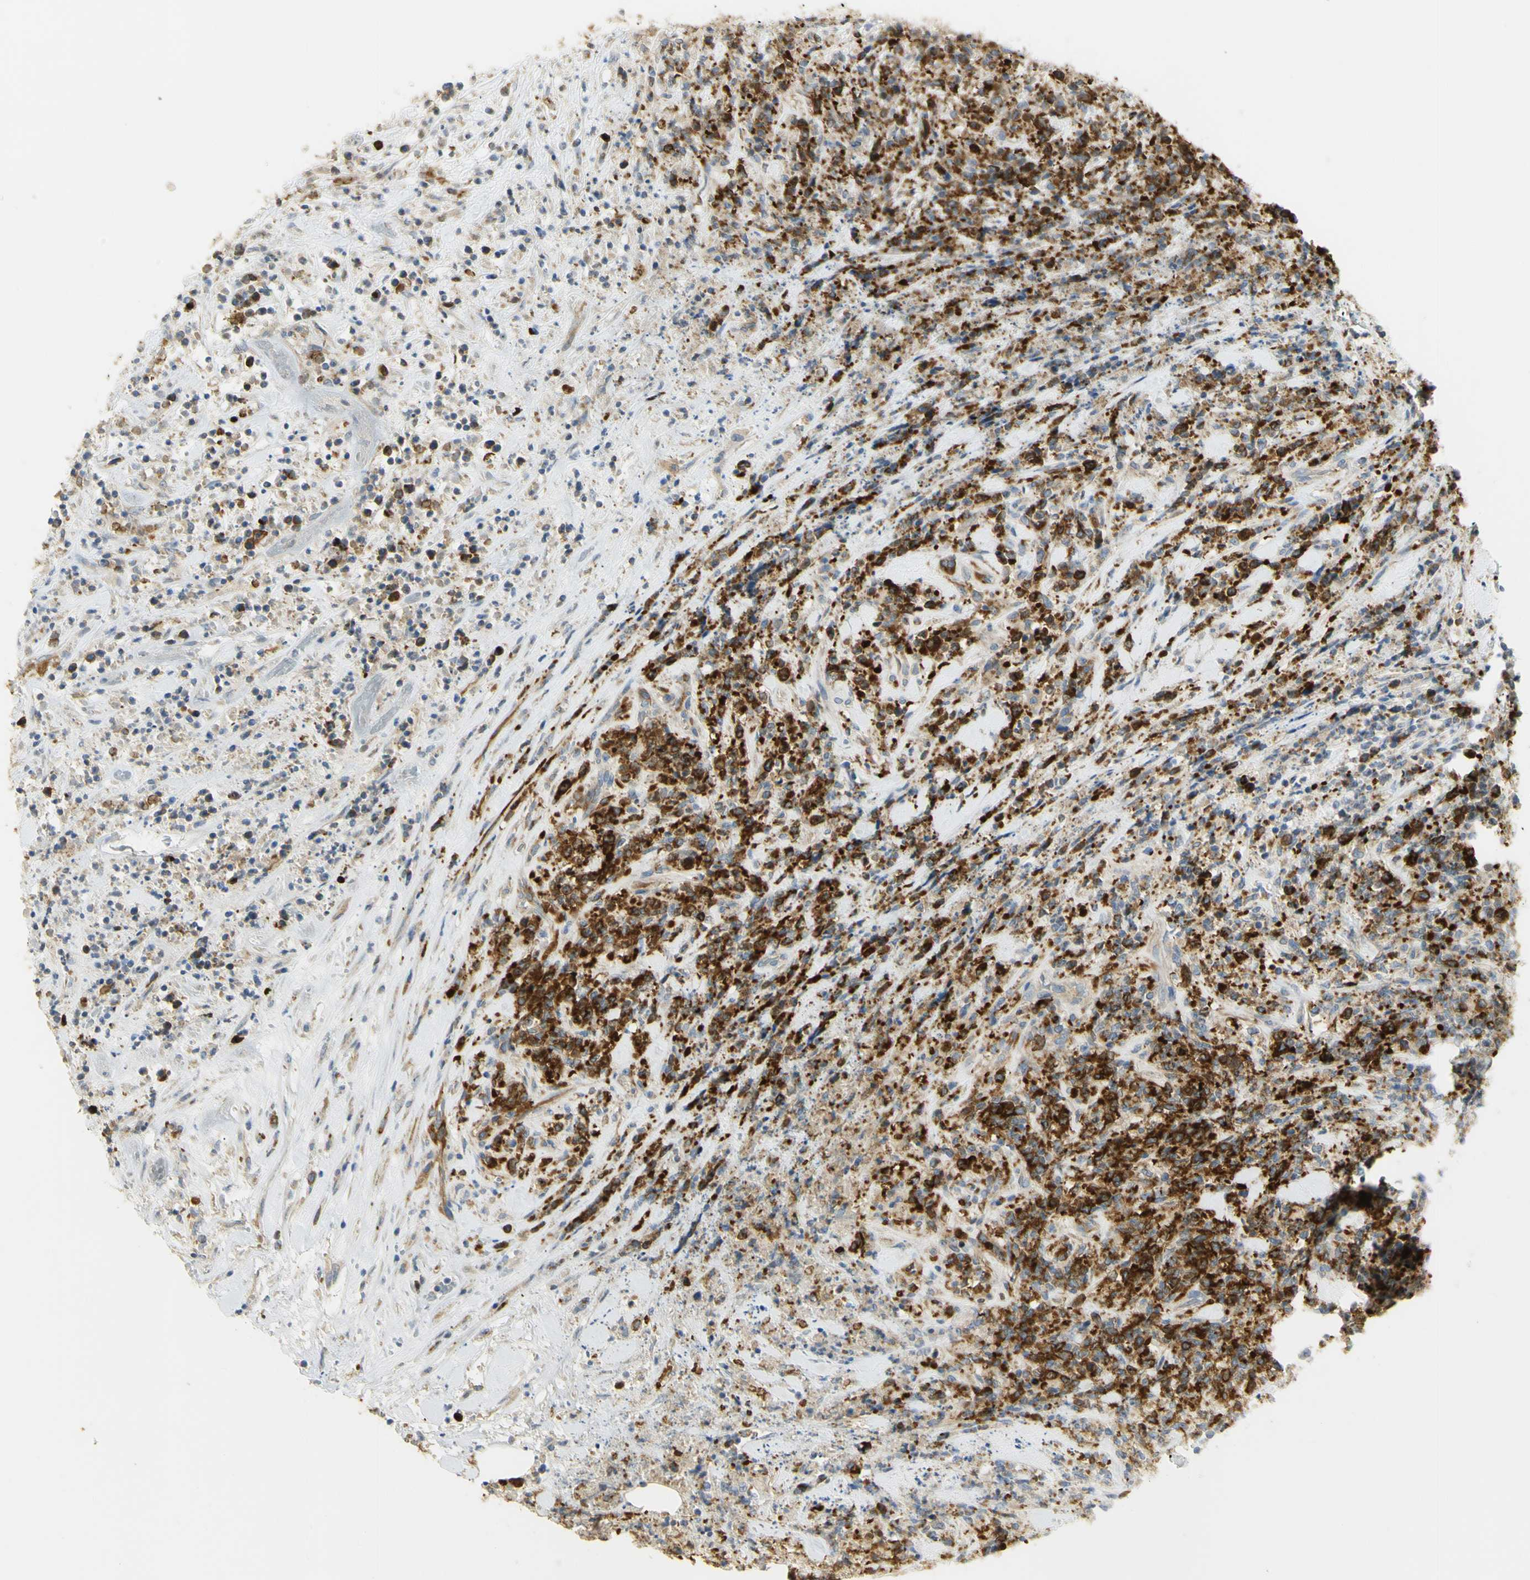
{"staining": {"intensity": "strong", "quantity": "25%-75%", "location": "cytoplasmic/membranous"}, "tissue": "lymphoma", "cell_type": "Tumor cells", "image_type": "cancer", "snomed": [{"axis": "morphology", "description": "Malignant lymphoma, non-Hodgkin's type, High grade"}, {"axis": "topography", "description": "Soft tissue"}], "caption": "IHC photomicrograph of neoplastic tissue: malignant lymphoma, non-Hodgkin's type (high-grade) stained using immunohistochemistry displays high levels of strong protein expression localized specifically in the cytoplasmic/membranous of tumor cells, appearing as a cytoplasmic/membranous brown color.", "gene": "KIF11", "patient": {"sex": "male", "age": 18}}